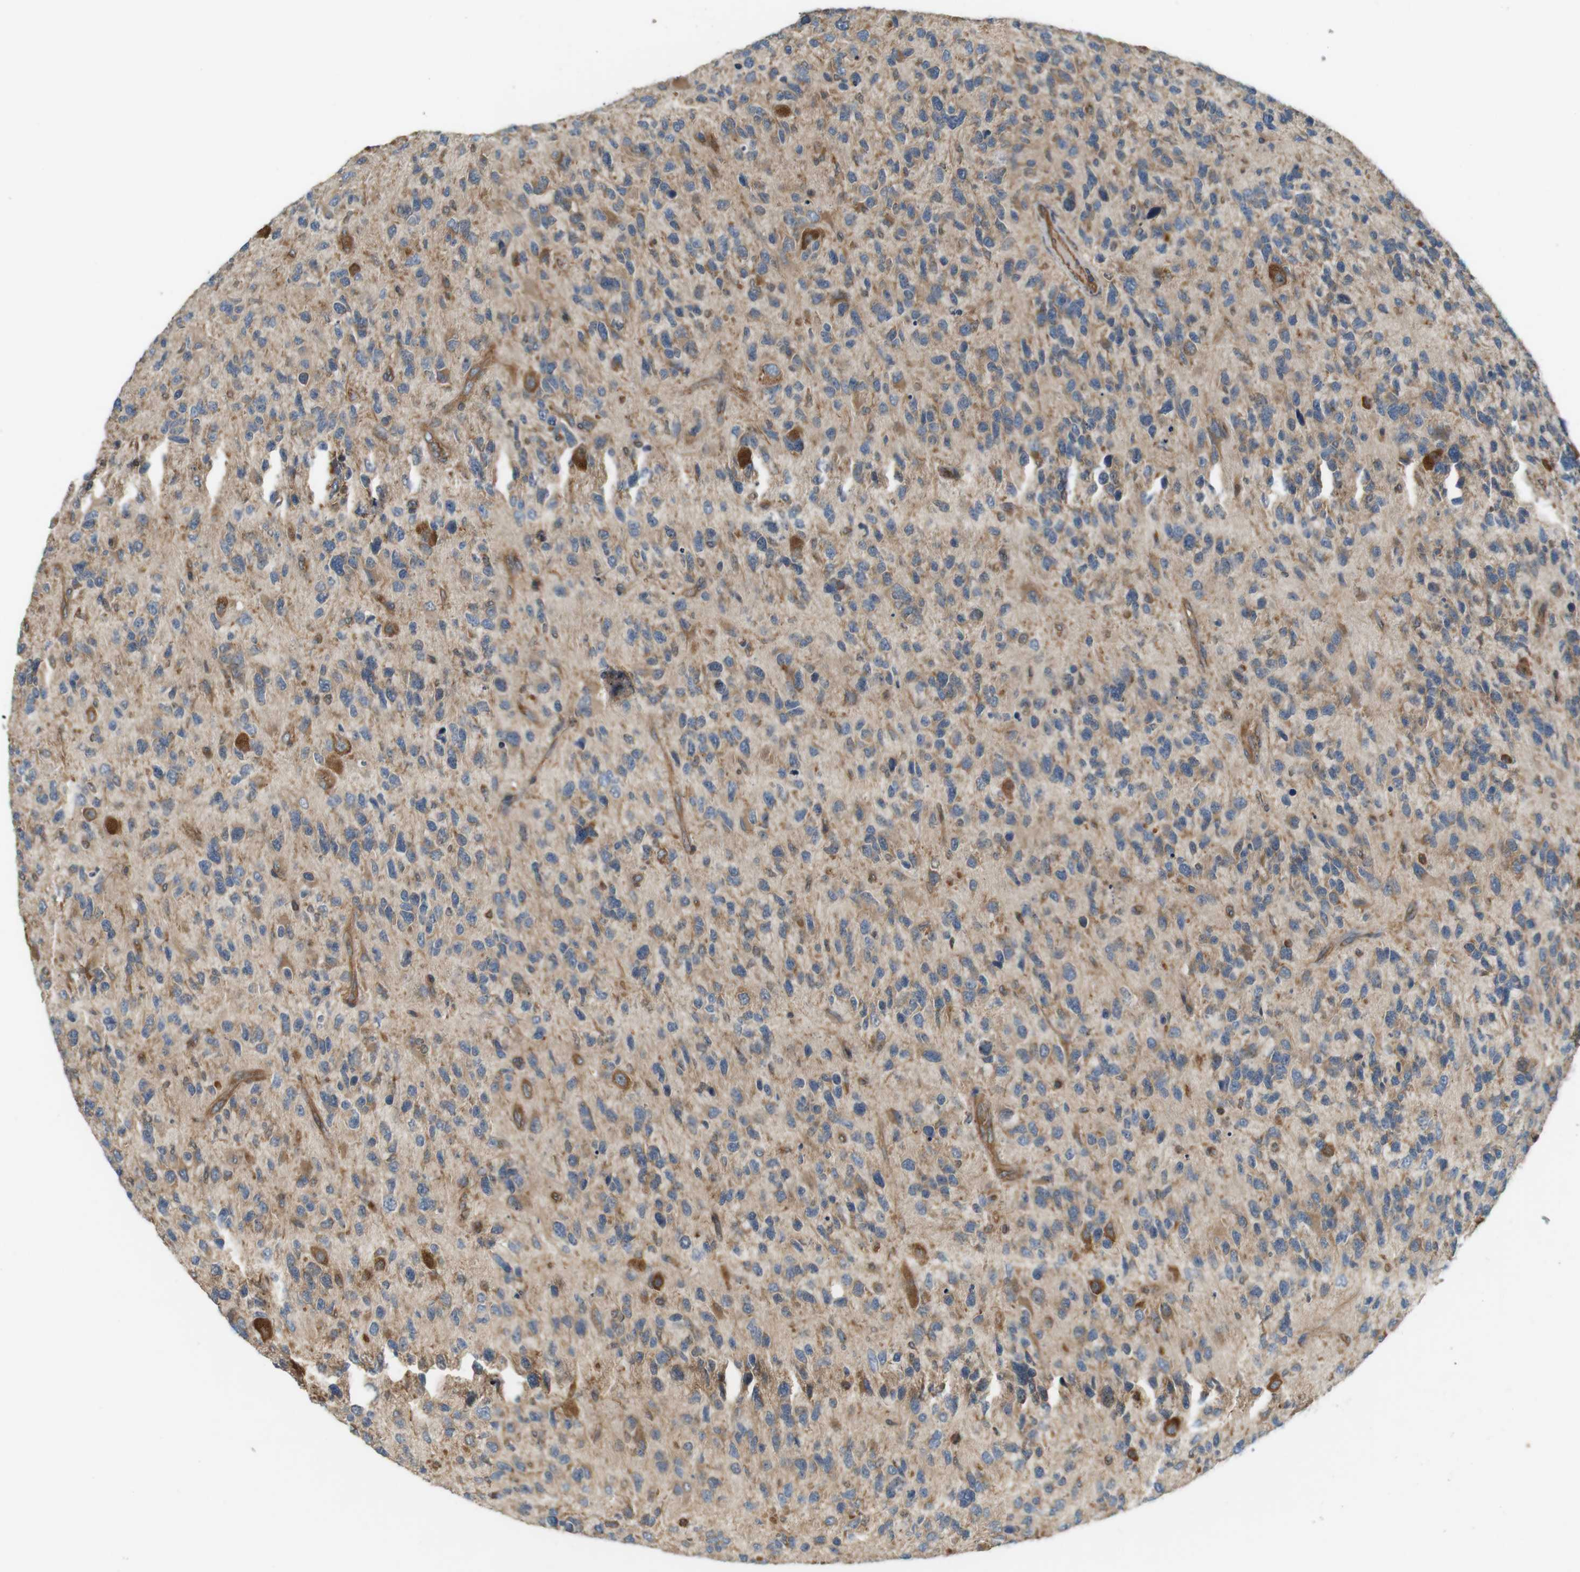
{"staining": {"intensity": "moderate", "quantity": "25%-75%", "location": "cytoplasmic/membranous"}, "tissue": "glioma", "cell_type": "Tumor cells", "image_type": "cancer", "snomed": [{"axis": "morphology", "description": "Glioma, malignant, High grade"}, {"axis": "topography", "description": "Brain"}], "caption": "Glioma stained with immunohistochemistry (IHC) shows moderate cytoplasmic/membranous positivity in about 25%-75% of tumor cells.", "gene": "PA2G4", "patient": {"sex": "female", "age": 58}}